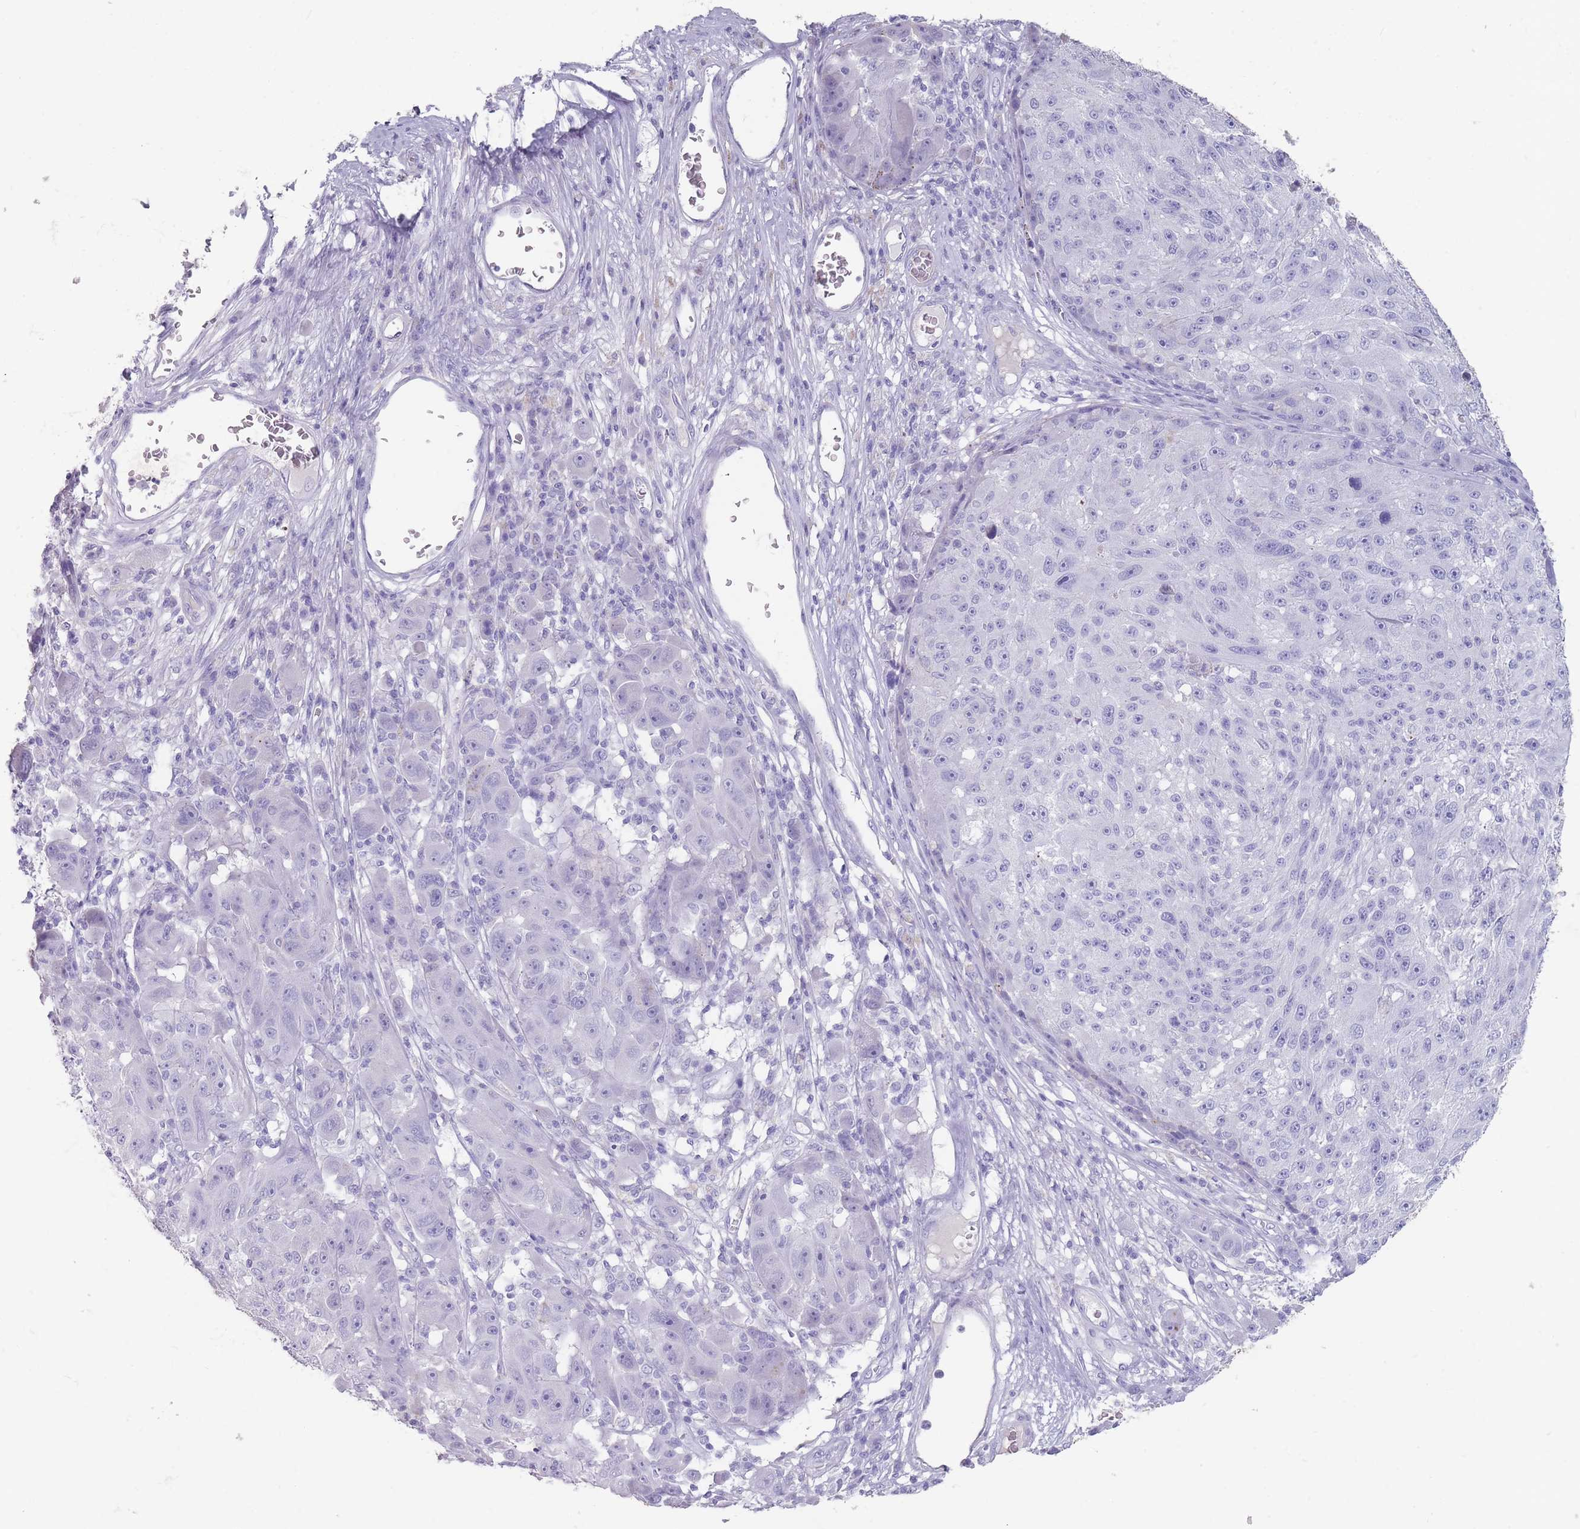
{"staining": {"intensity": "negative", "quantity": "none", "location": "none"}, "tissue": "melanoma", "cell_type": "Tumor cells", "image_type": "cancer", "snomed": [{"axis": "morphology", "description": "Malignant melanoma, NOS"}, {"axis": "topography", "description": "Skin"}], "caption": "The histopathology image displays no staining of tumor cells in malignant melanoma. The staining was performed using DAB (3,3'-diaminobenzidine) to visualize the protein expression in brown, while the nuclei were stained in blue with hematoxylin (Magnification: 20x).", "gene": "RHBG", "patient": {"sex": "male", "age": 53}}